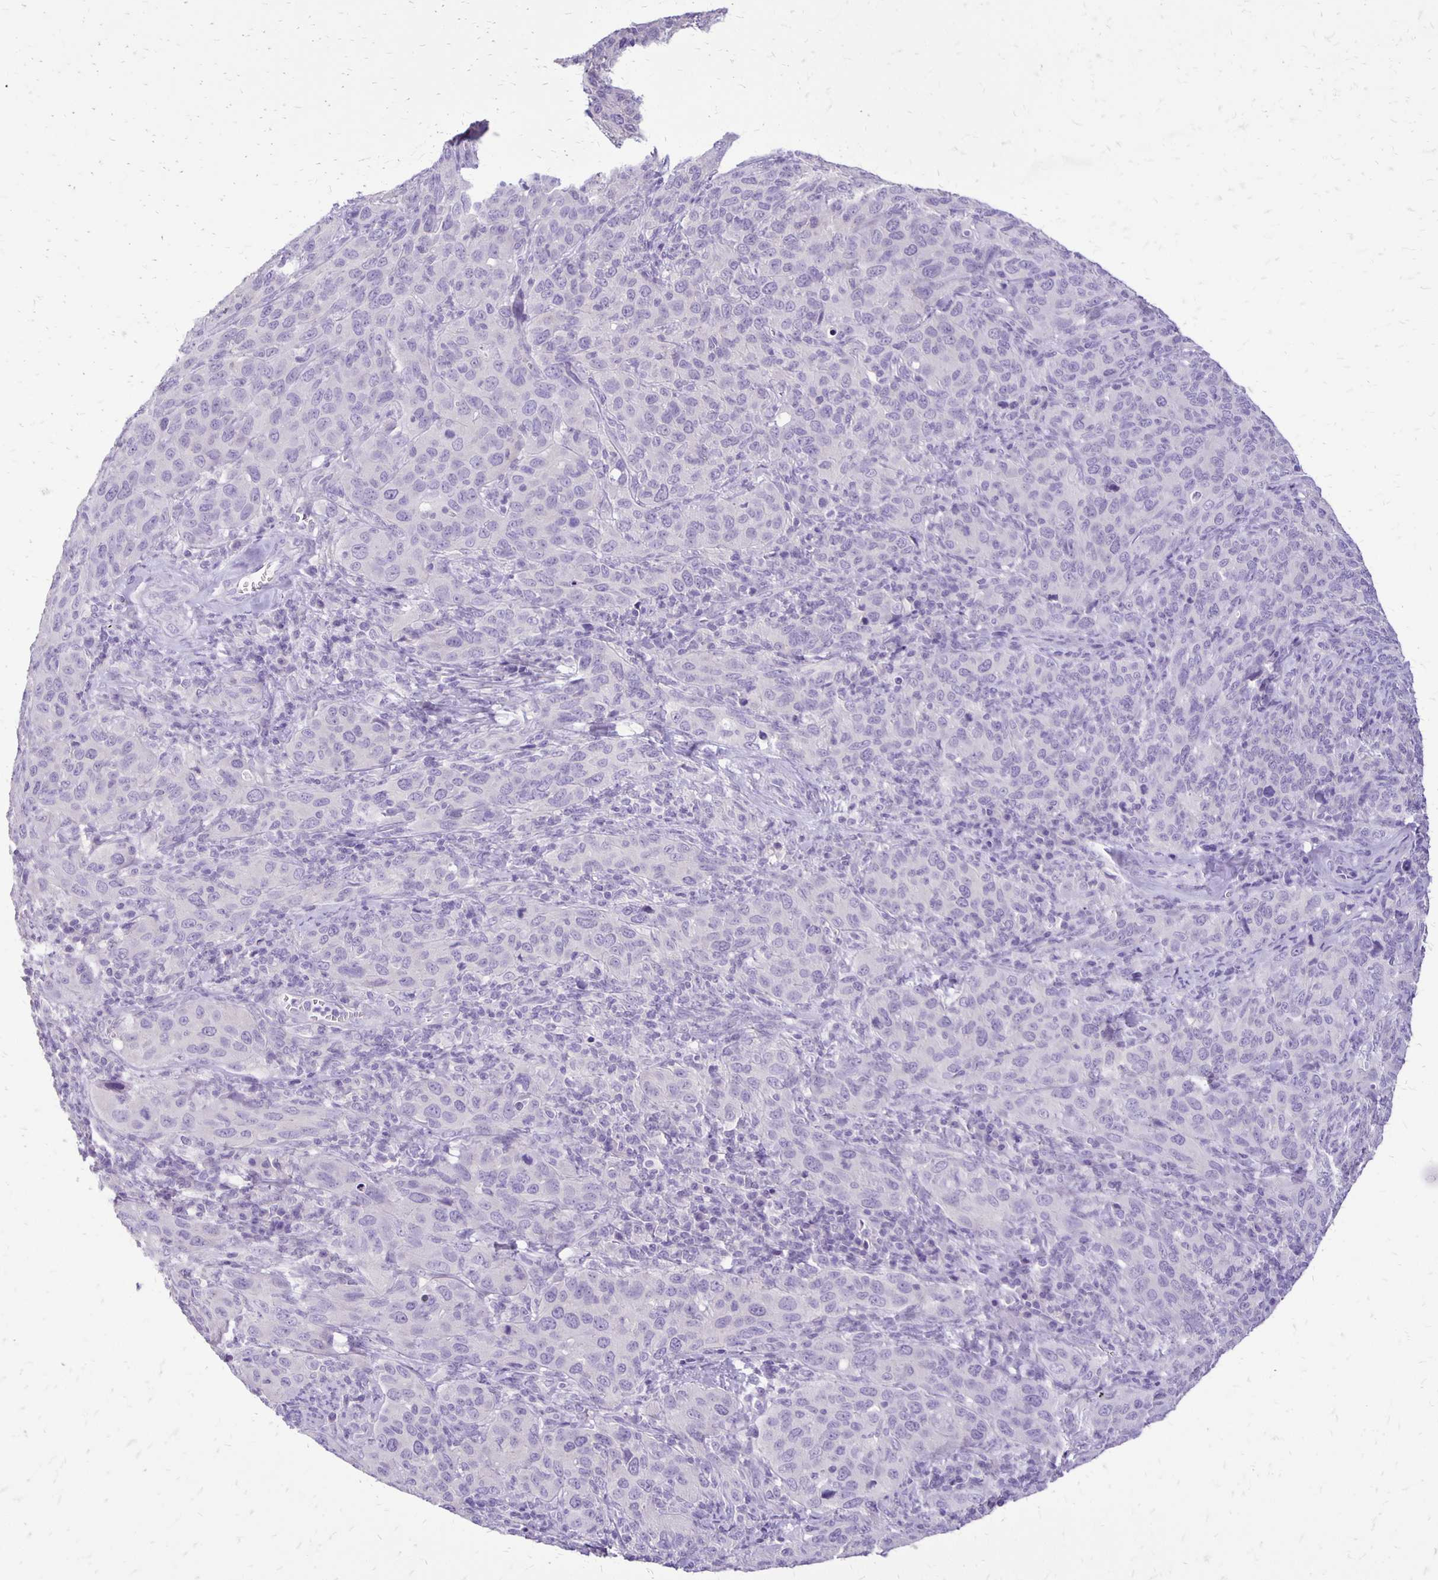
{"staining": {"intensity": "negative", "quantity": "none", "location": "none"}, "tissue": "cervical cancer", "cell_type": "Tumor cells", "image_type": "cancer", "snomed": [{"axis": "morphology", "description": "Normal tissue, NOS"}, {"axis": "morphology", "description": "Squamous cell carcinoma, NOS"}, {"axis": "topography", "description": "Cervix"}], "caption": "Human squamous cell carcinoma (cervical) stained for a protein using immunohistochemistry demonstrates no positivity in tumor cells.", "gene": "ANKRD45", "patient": {"sex": "female", "age": 51}}